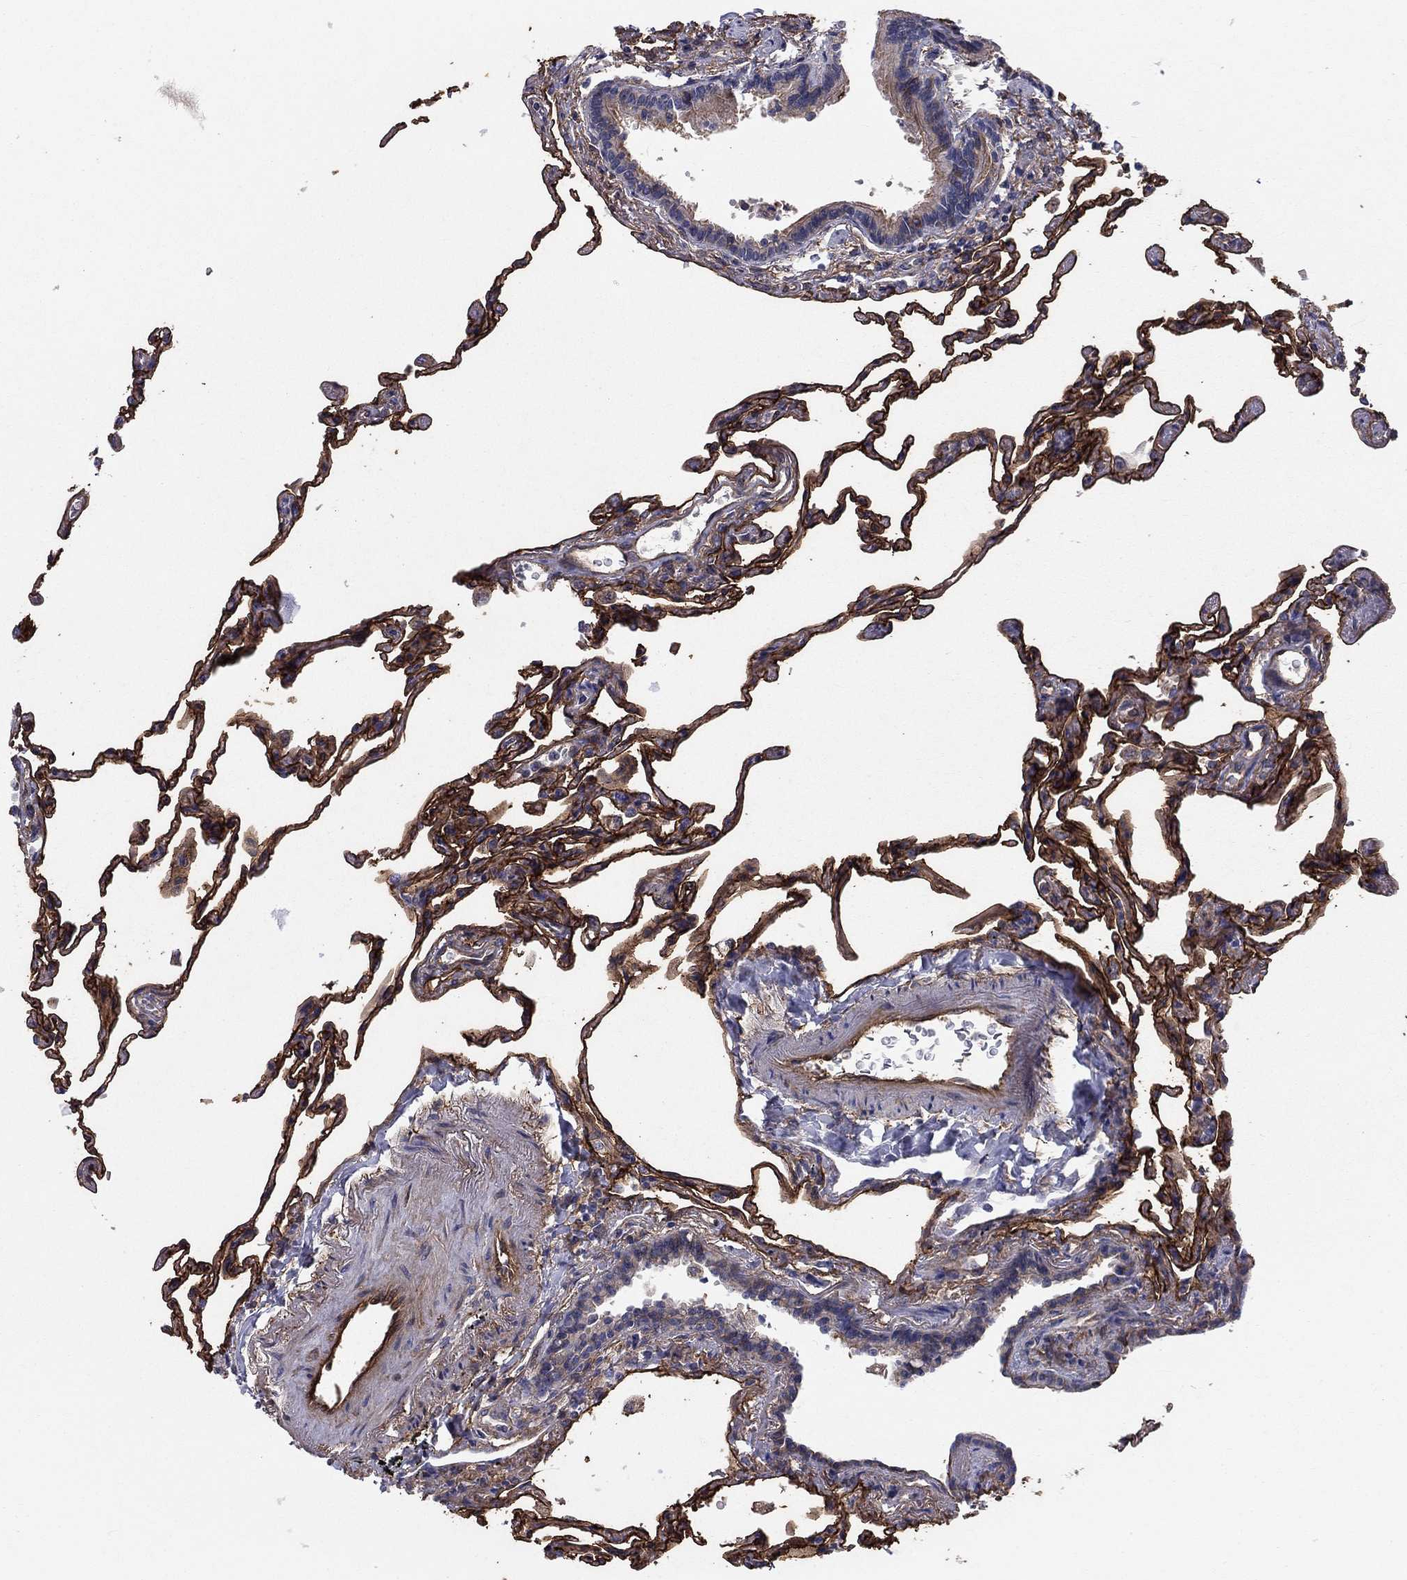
{"staining": {"intensity": "strong", "quantity": ">75%", "location": "cytoplasmic/membranous"}, "tissue": "lung", "cell_type": "Alveolar cells", "image_type": "normal", "snomed": [{"axis": "morphology", "description": "Normal tissue, NOS"}, {"axis": "topography", "description": "Lung"}], "caption": "Lung stained with DAB immunohistochemistry reveals high levels of strong cytoplasmic/membranous expression in about >75% of alveolar cells. (Brightfield microscopy of DAB IHC at high magnification).", "gene": "EMP2", "patient": {"sex": "female", "age": 57}}